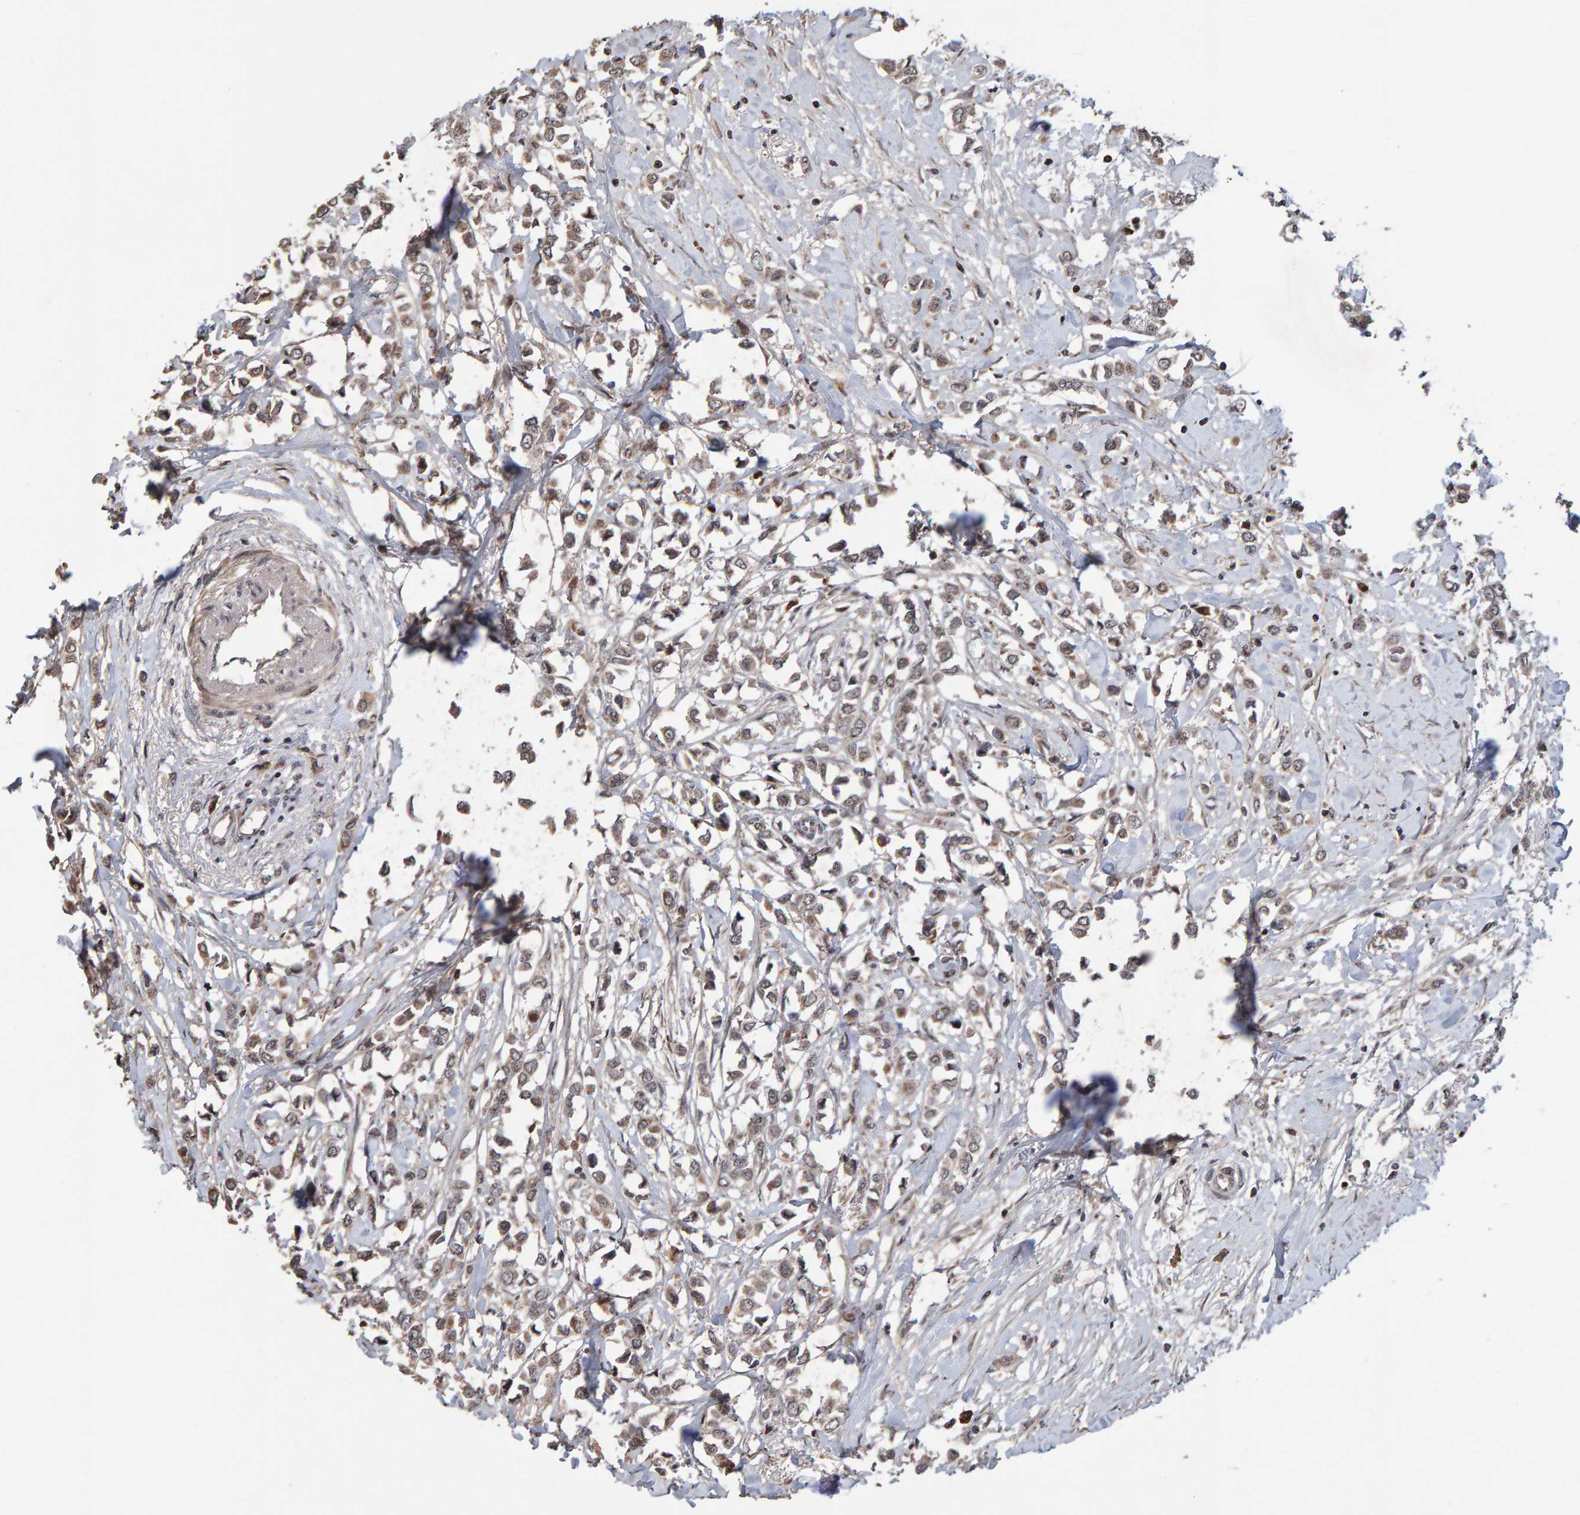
{"staining": {"intensity": "weak", "quantity": ">75%", "location": "cytoplasmic/membranous"}, "tissue": "breast cancer", "cell_type": "Tumor cells", "image_type": "cancer", "snomed": [{"axis": "morphology", "description": "Lobular carcinoma"}, {"axis": "topography", "description": "Breast"}], "caption": "IHC micrograph of human breast cancer (lobular carcinoma) stained for a protein (brown), which displays low levels of weak cytoplasmic/membranous positivity in approximately >75% of tumor cells.", "gene": "PECR", "patient": {"sex": "female", "age": 51}}